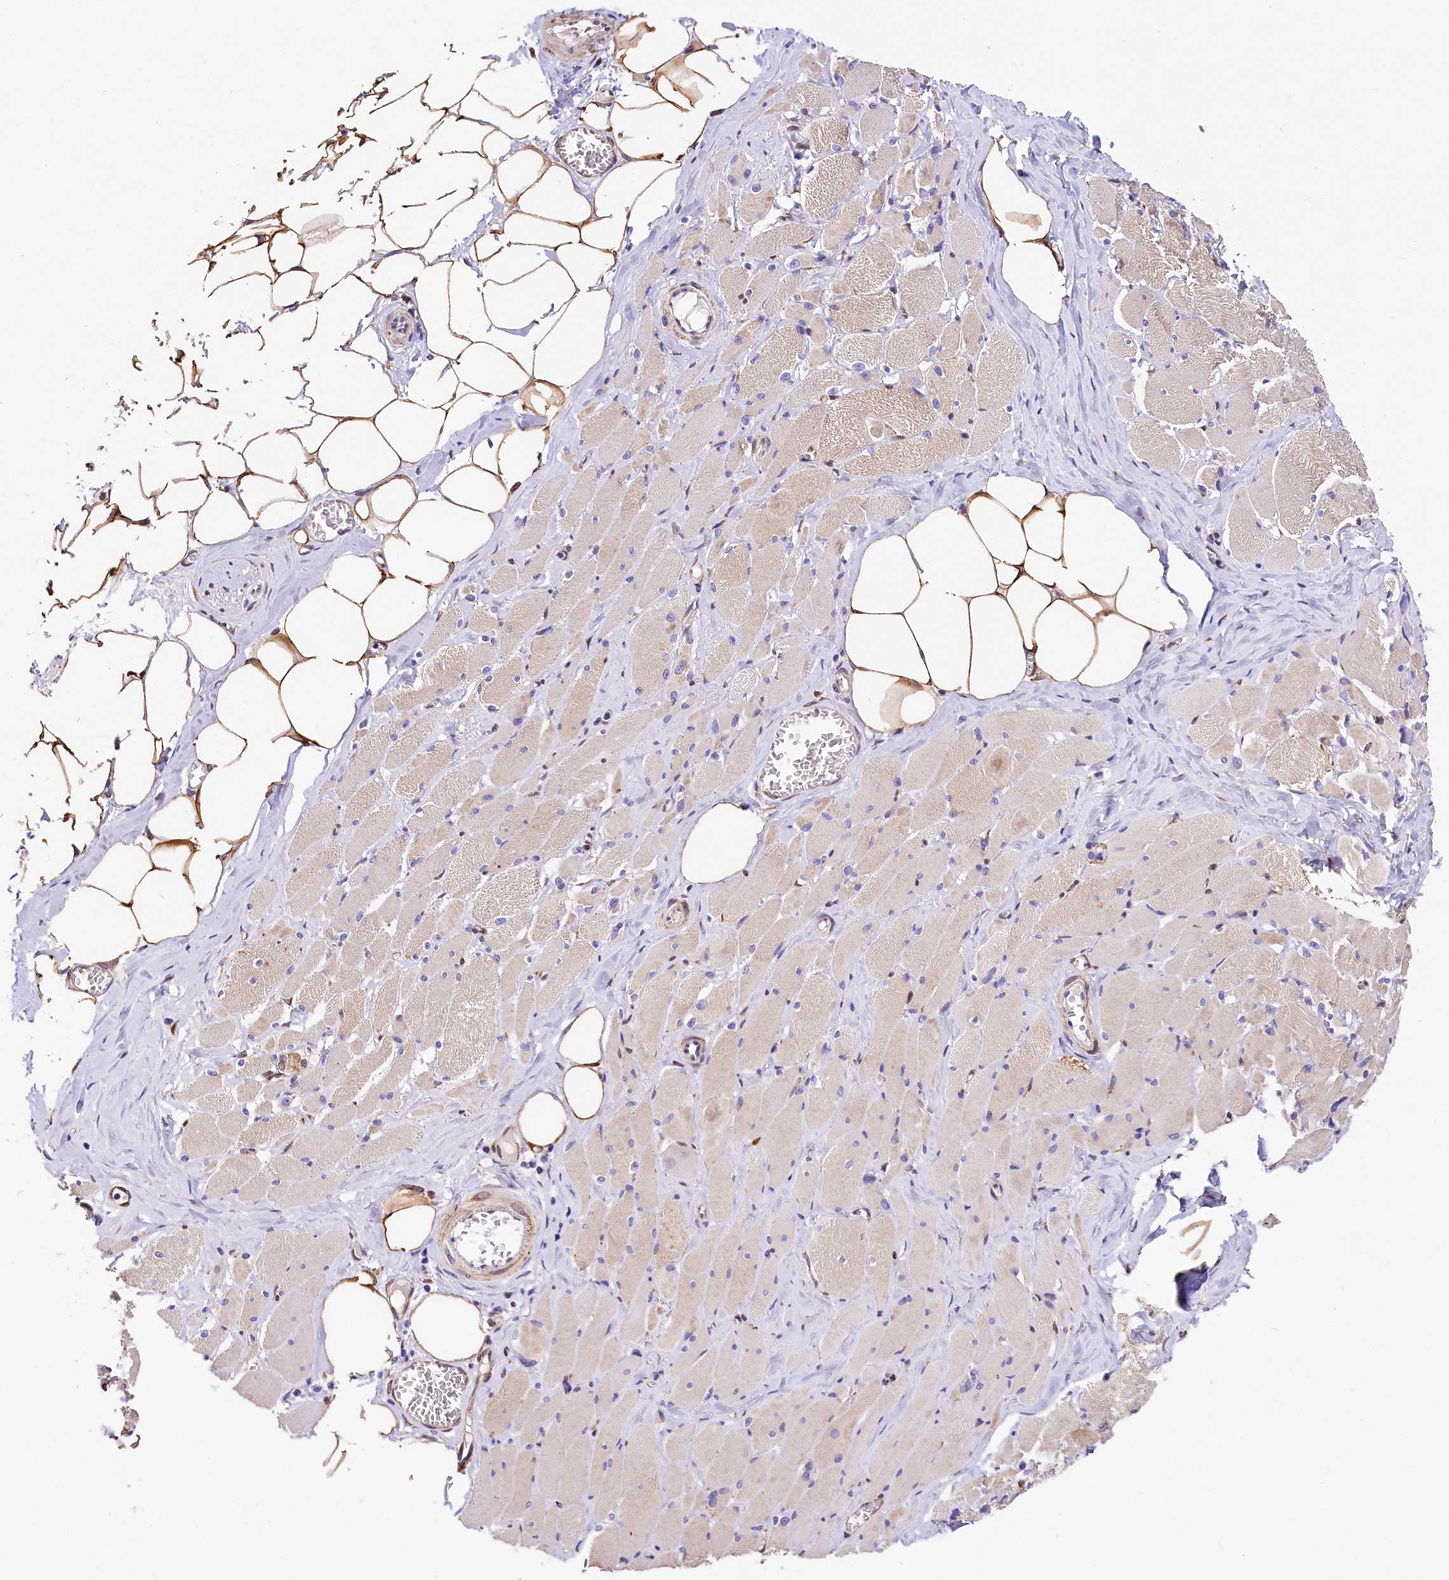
{"staining": {"intensity": "moderate", "quantity": "<25%", "location": "cytoplasmic/membranous"}, "tissue": "skeletal muscle", "cell_type": "Myocytes", "image_type": "normal", "snomed": [{"axis": "morphology", "description": "Normal tissue, NOS"}, {"axis": "morphology", "description": "Basal cell carcinoma"}, {"axis": "topography", "description": "Skeletal muscle"}], "caption": "Skeletal muscle stained with a brown dye shows moderate cytoplasmic/membranous positive positivity in about <25% of myocytes.", "gene": "ITGA1", "patient": {"sex": "female", "age": 64}}